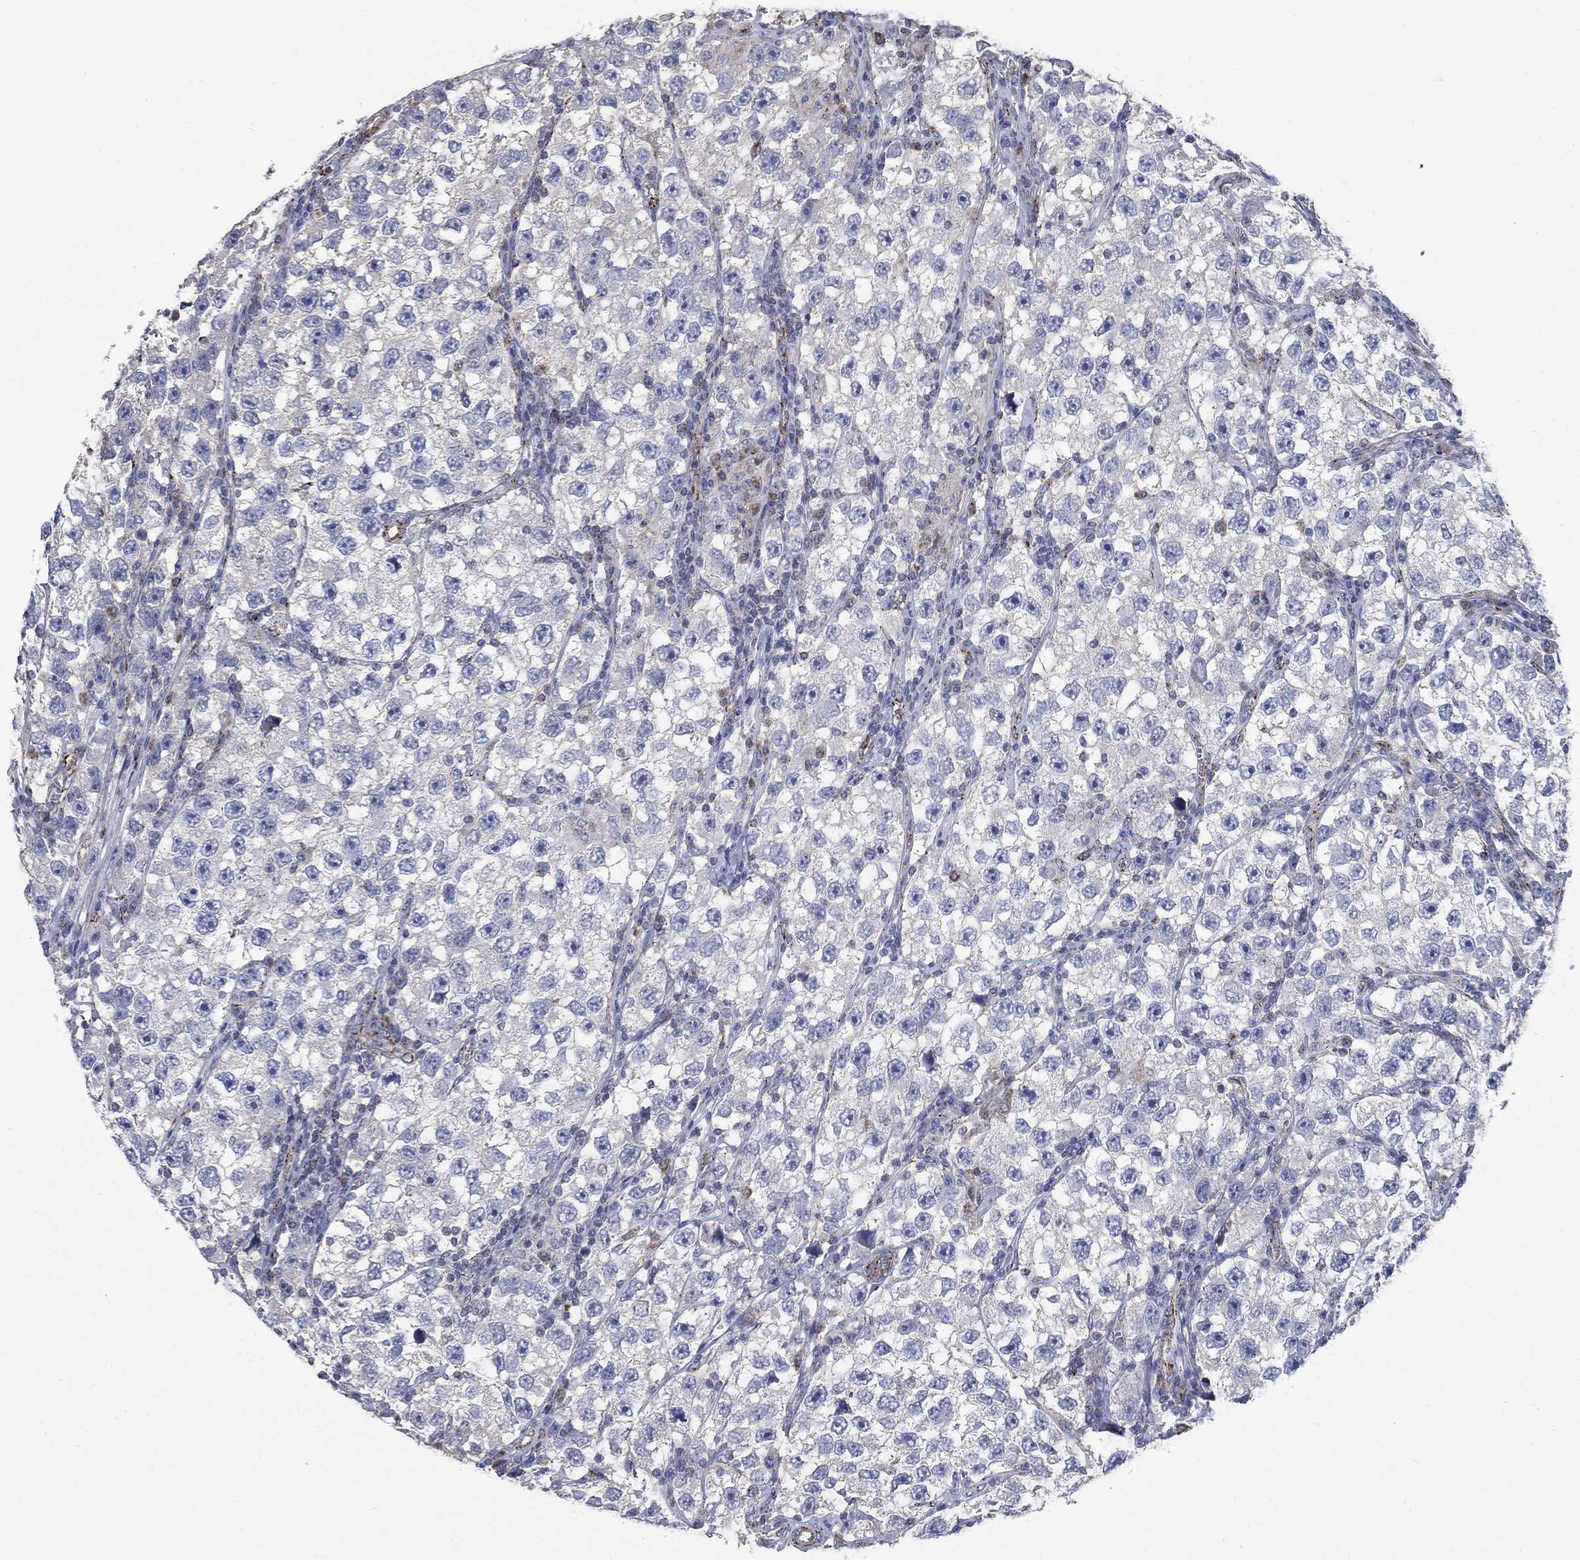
{"staining": {"intensity": "negative", "quantity": "none", "location": "none"}, "tissue": "testis cancer", "cell_type": "Tumor cells", "image_type": "cancer", "snomed": [{"axis": "morphology", "description": "Seminoma, NOS"}, {"axis": "topography", "description": "Testis"}], "caption": "Tumor cells show no significant protein staining in testis cancer.", "gene": "PNPLA2", "patient": {"sex": "male", "age": 26}}